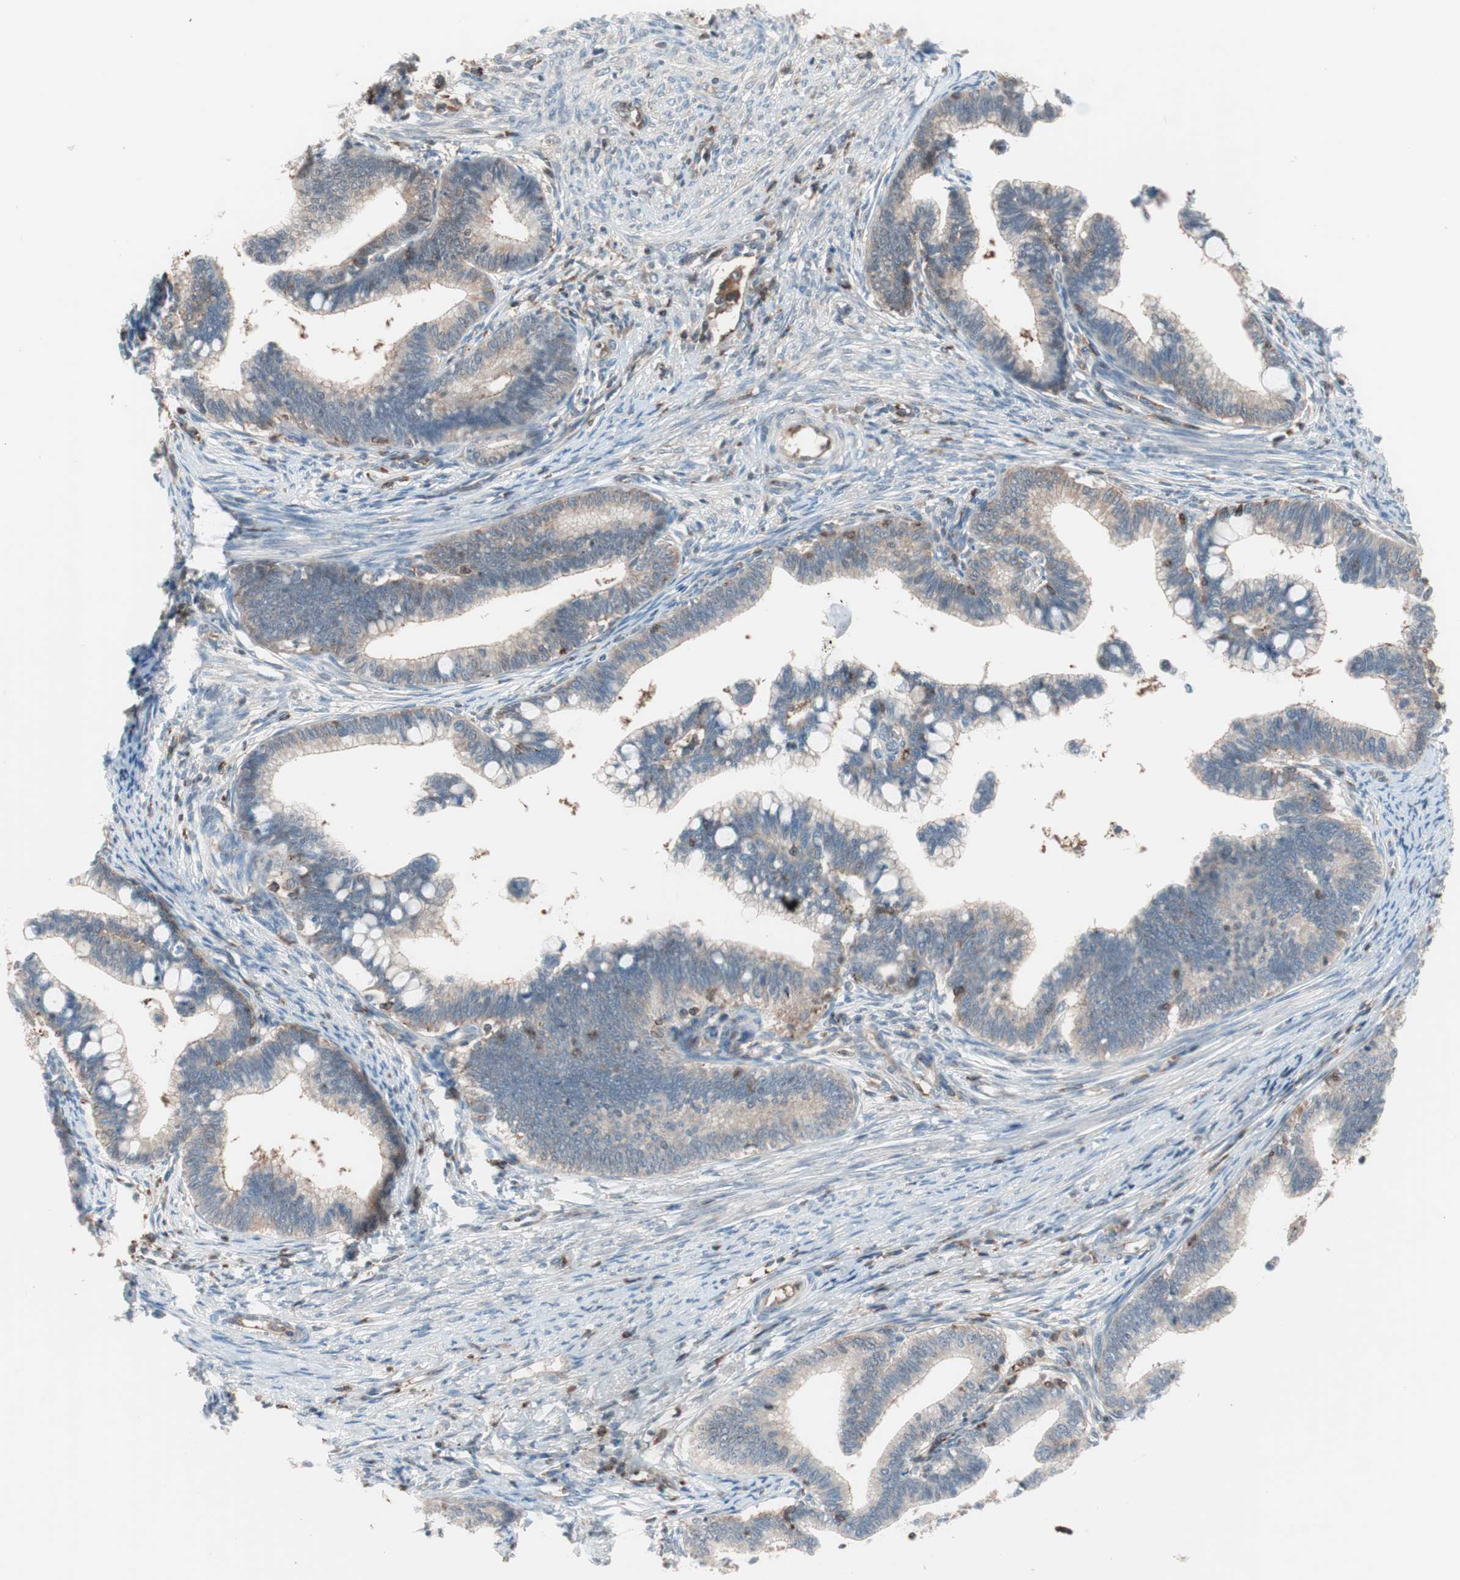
{"staining": {"intensity": "weak", "quantity": "25%-75%", "location": "cytoplasmic/membranous"}, "tissue": "cervical cancer", "cell_type": "Tumor cells", "image_type": "cancer", "snomed": [{"axis": "morphology", "description": "Adenocarcinoma, NOS"}, {"axis": "topography", "description": "Cervix"}], "caption": "Adenocarcinoma (cervical) was stained to show a protein in brown. There is low levels of weak cytoplasmic/membranous positivity in about 25%-75% of tumor cells.", "gene": "GALT", "patient": {"sex": "female", "age": 36}}